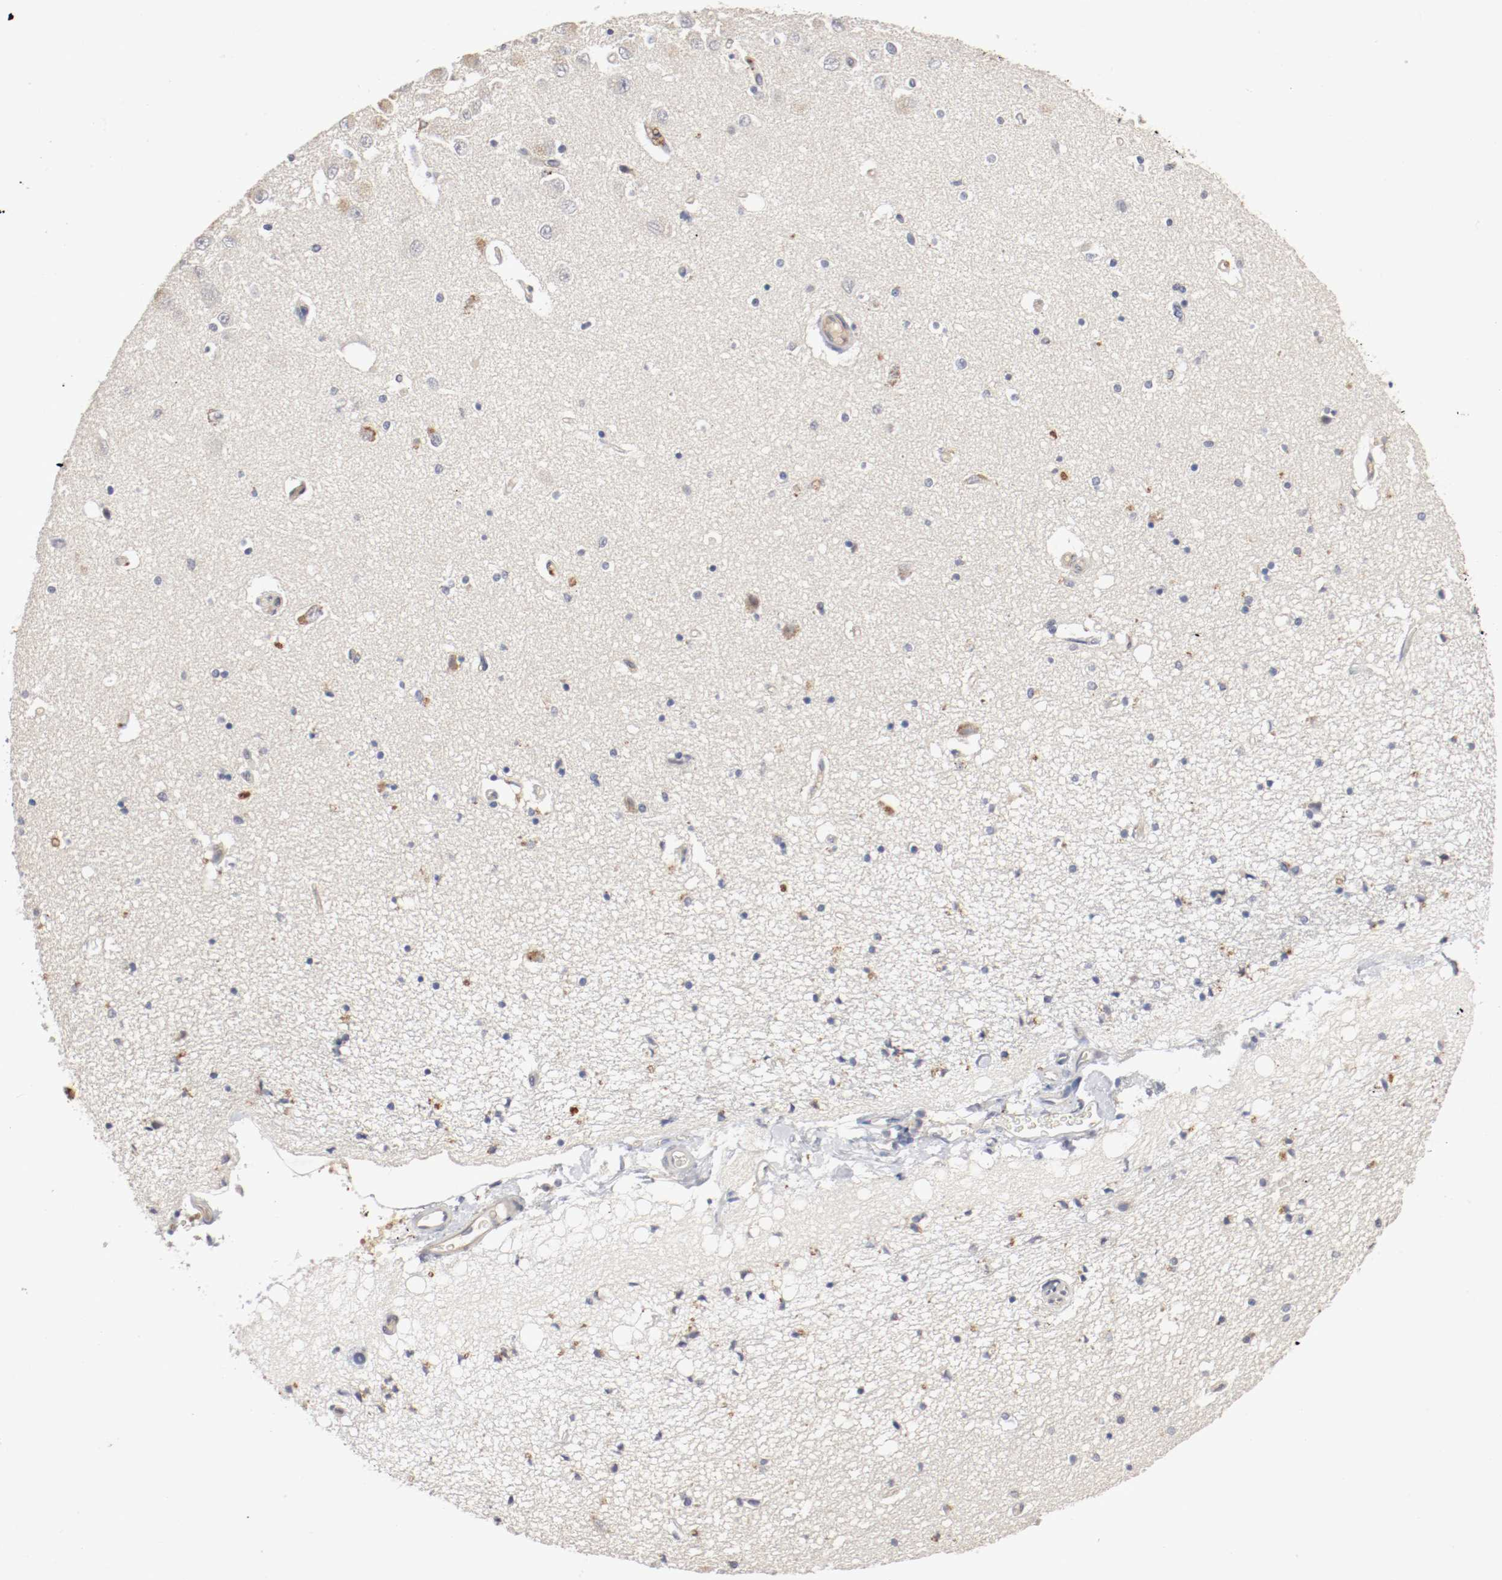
{"staining": {"intensity": "negative", "quantity": "none", "location": "none"}, "tissue": "hippocampus", "cell_type": "Glial cells", "image_type": "normal", "snomed": [{"axis": "morphology", "description": "Normal tissue, NOS"}, {"axis": "topography", "description": "Hippocampus"}], "caption": "The histopathology image exhibits no staining of glial cells in normal hippocampus.", "gene": "REN", "patient": {"sex": "female", "age": 54}}